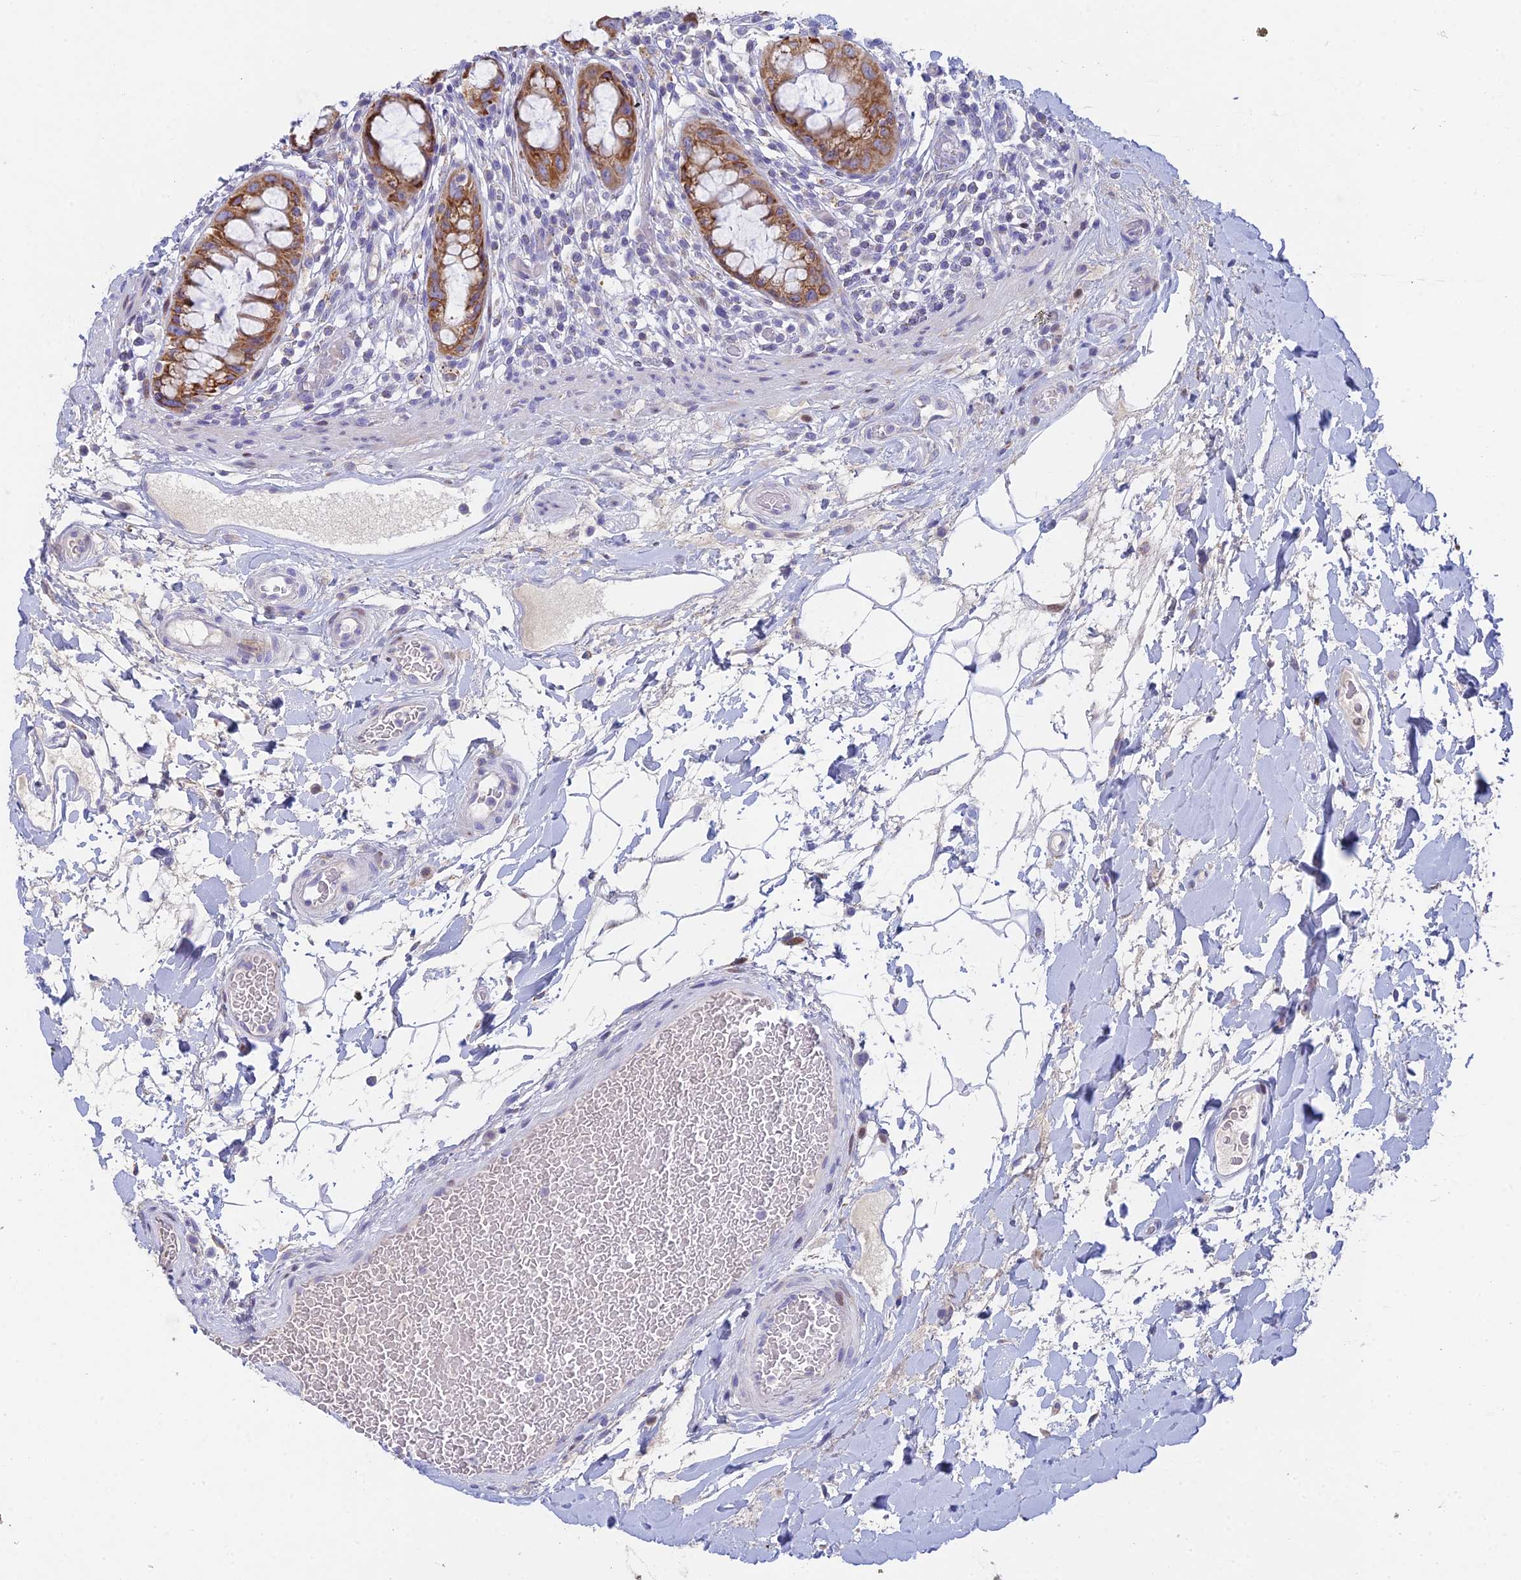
{"staining": {"intensity": "moderate", "quantity": ">75%", "location": "cytoplasmic/membranous"}, "tissue": "rectum", "cell_type": "Glandular cells", "image_type": "normal", "snomed": [{"axis": "morphology", "description": "Normal tissue, NOS"}, {"axis": "topography", "description": "Rectum"}], "caption": "An image of rectum stained for a protein reveals moderate cytoplasmic/membranous brown staining in glandular cells.", "gene": "REXO5", "patient": {"sex": "female", "age": 57}}